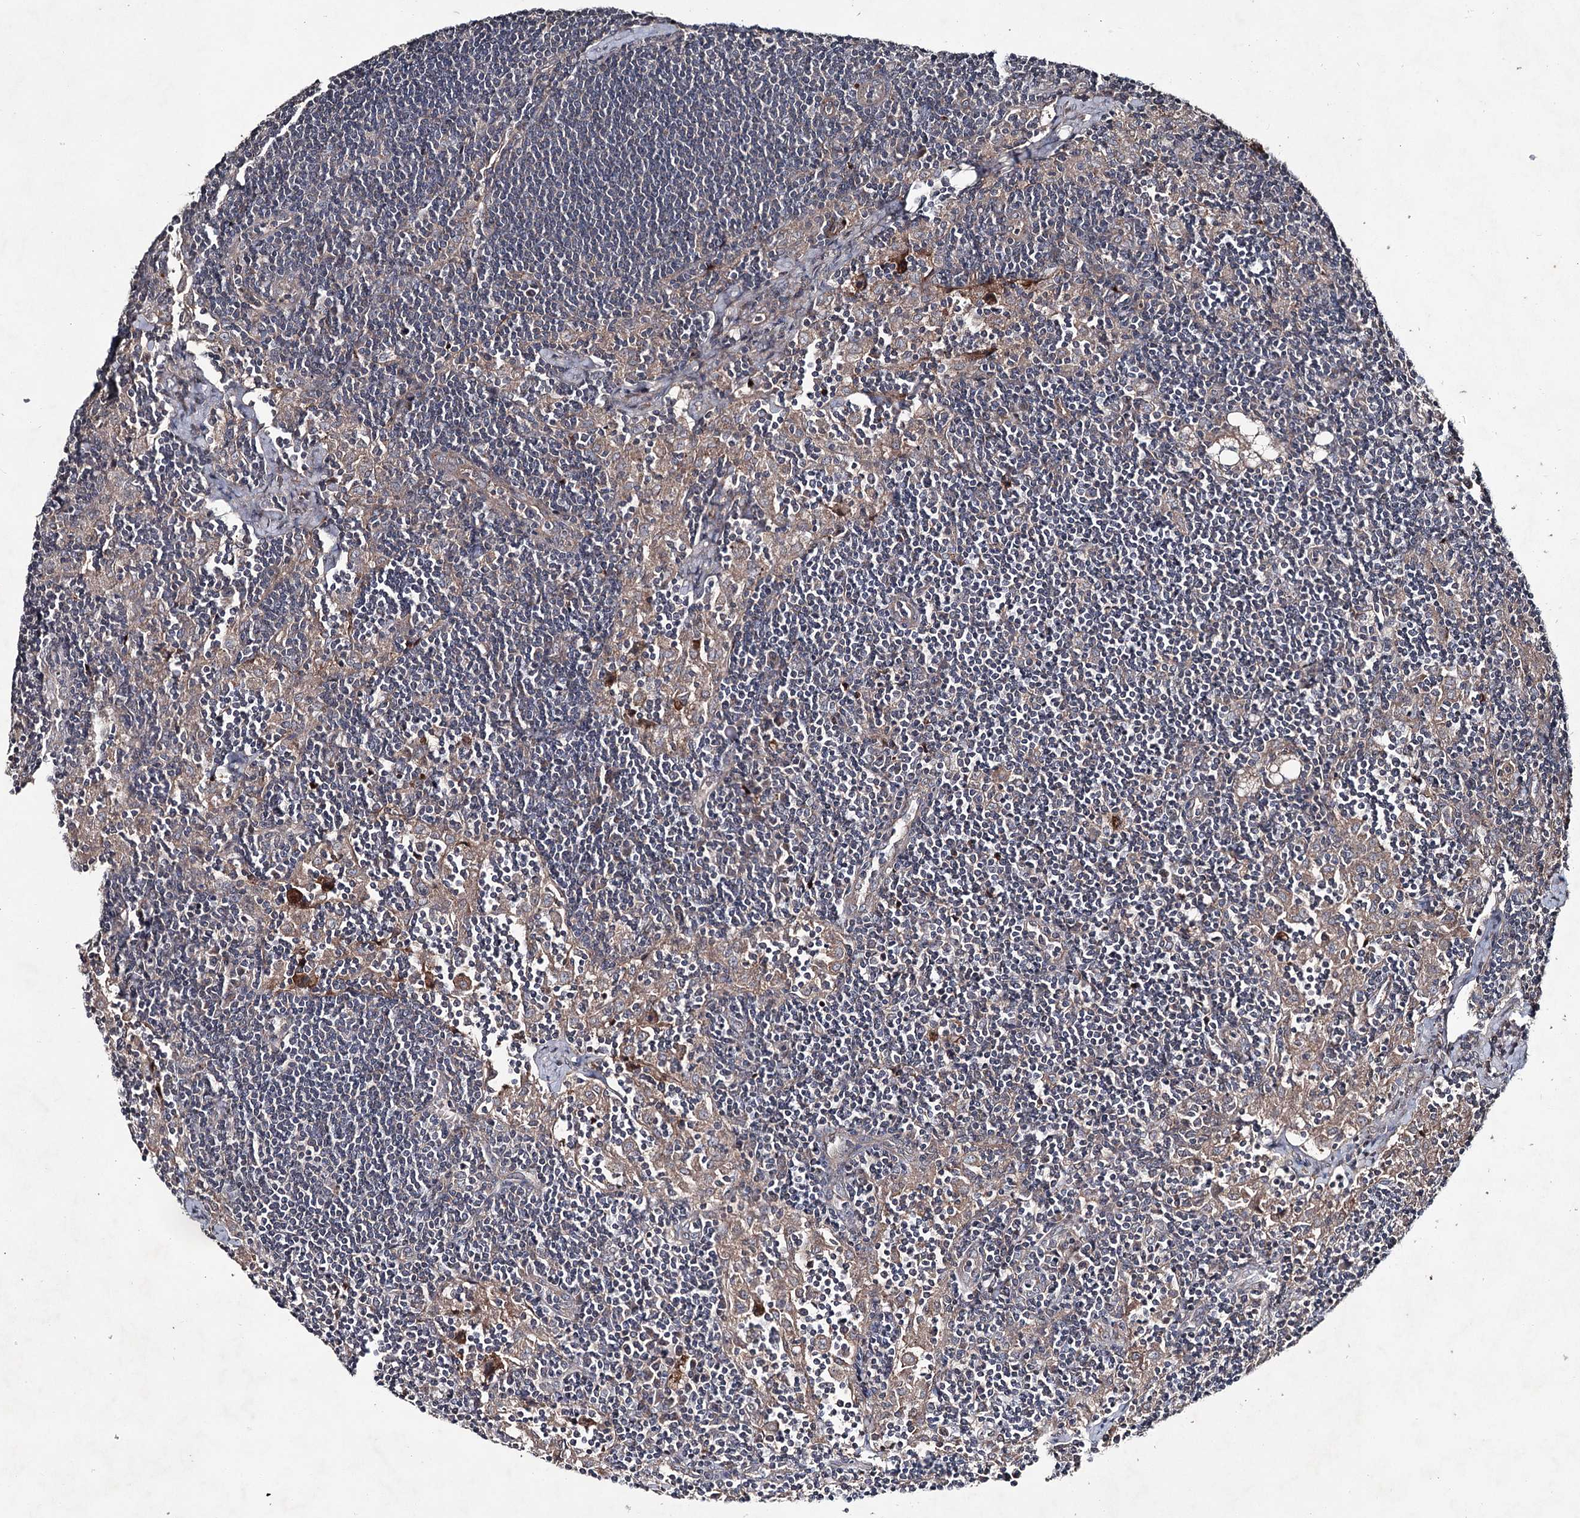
{"staining": {"intensity": "weak", "quantity": "25%-75%", "location": "cytoplasmic/membranous"}, "tissue": "lymph node", "cell_type": "Germinal center cells", "image_type": "normal", "snomed": [{"axis": "morphology", "description": "Normal tissue, NOS"}, {"axis": "topography", "description": "Lymph node"}], "caption": "Protein staining exhibits weak cytoplasmic/membranous positivity in approximately 25%-75% of germinal center cells in normal lymph node.", "gene": "PGLYRP2", "patient": {"sex": "male", "age": 24}}